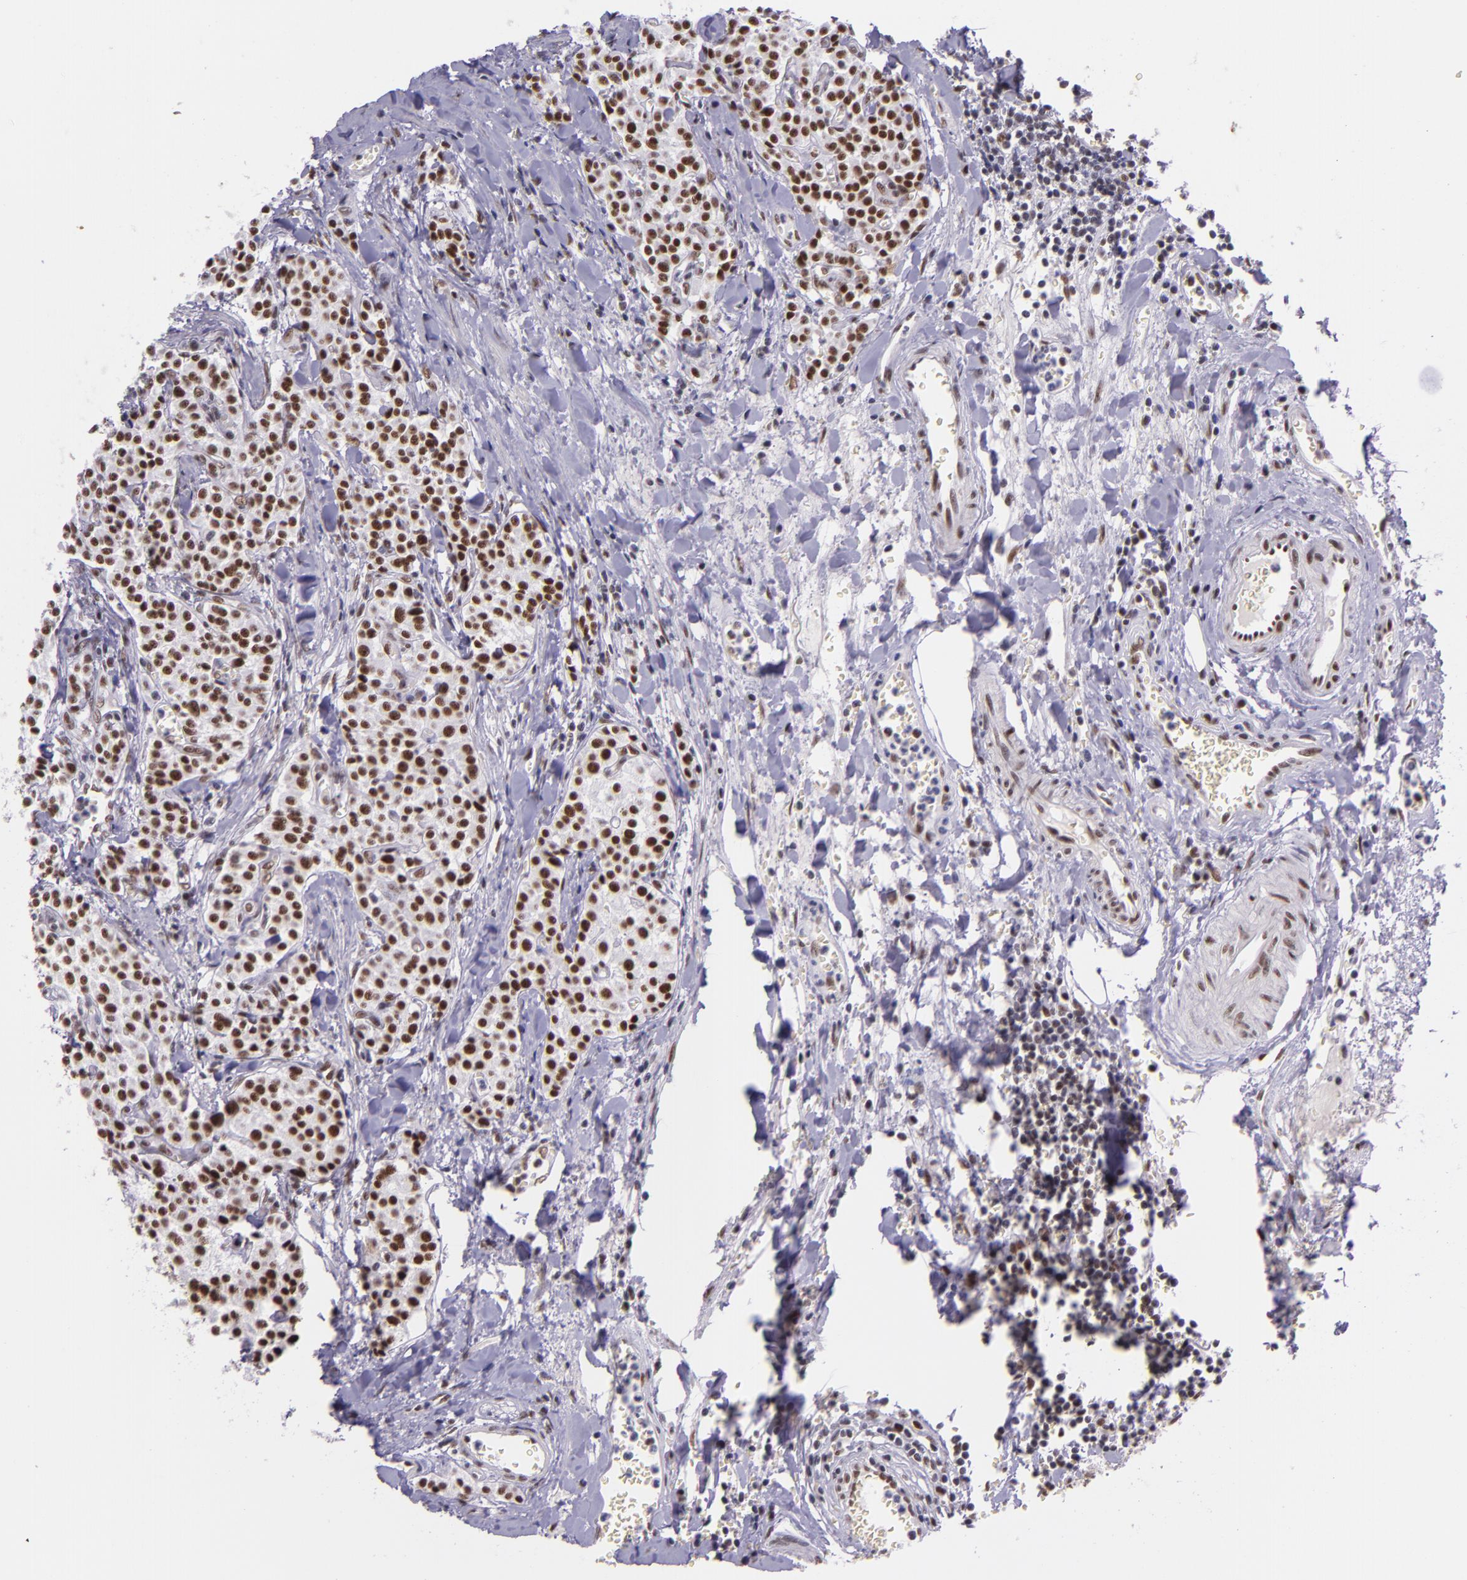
{"staining": {"intensity": "strong", "quantity": ">75%", "location": "nuclear"}, "tissue": "carcinoid", "cell_type": "Tumor cells", "image_type": "cancer", "snomed": [{"axis": "morphology", "description": "Carcinoid, malignant, NOS"}, {"axis": "topography", "description": "Stomach"}], "caption": "Tumor cells exhibit high levels of strong nuclear positivity in about >75% of cells in human carcinoid.", "gene": "GPKOW", "patient": {"sex": "female", "age": 76}}